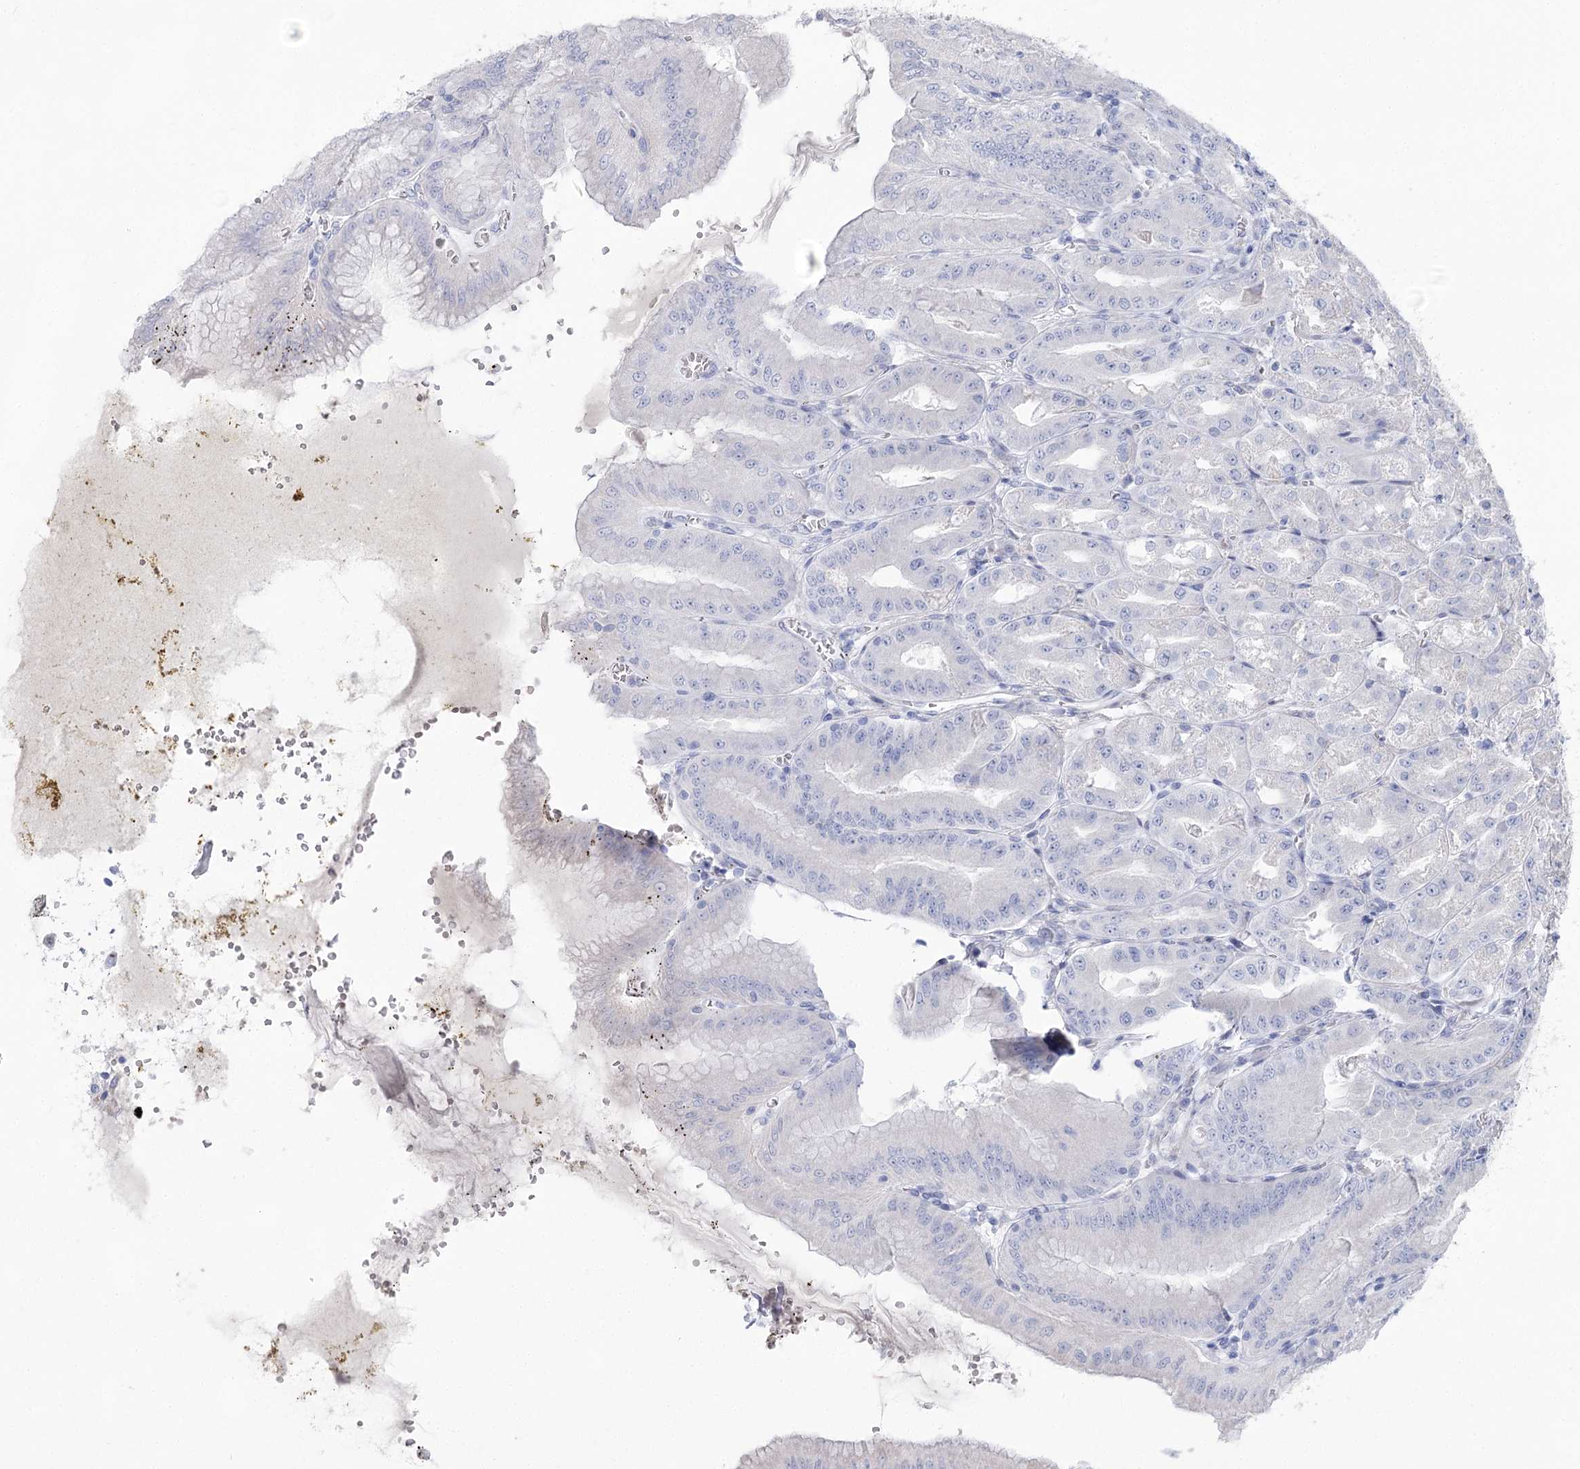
{"staining": {"intensity": "negative", "quantity": "none", "location": "none"}, "tissue": "stomach", "cell_type": "Glandular cells", "image_type": "normal", "snomed": [{"axis": "morphology", "description": "Normal tissue, NOS"}, {"axis": "topography", "description": "Stomach, upper"}, {"axis": "topography", "description": "Stomach, lower"}], "caption": "DAB (3,3'-diaminobenzidine) immunohistochemical staining of normal human stomach demonstrates no significant staining in glandular cells.", "gene": "WDR74", "patient": {"sex": "male", "age": 71}}